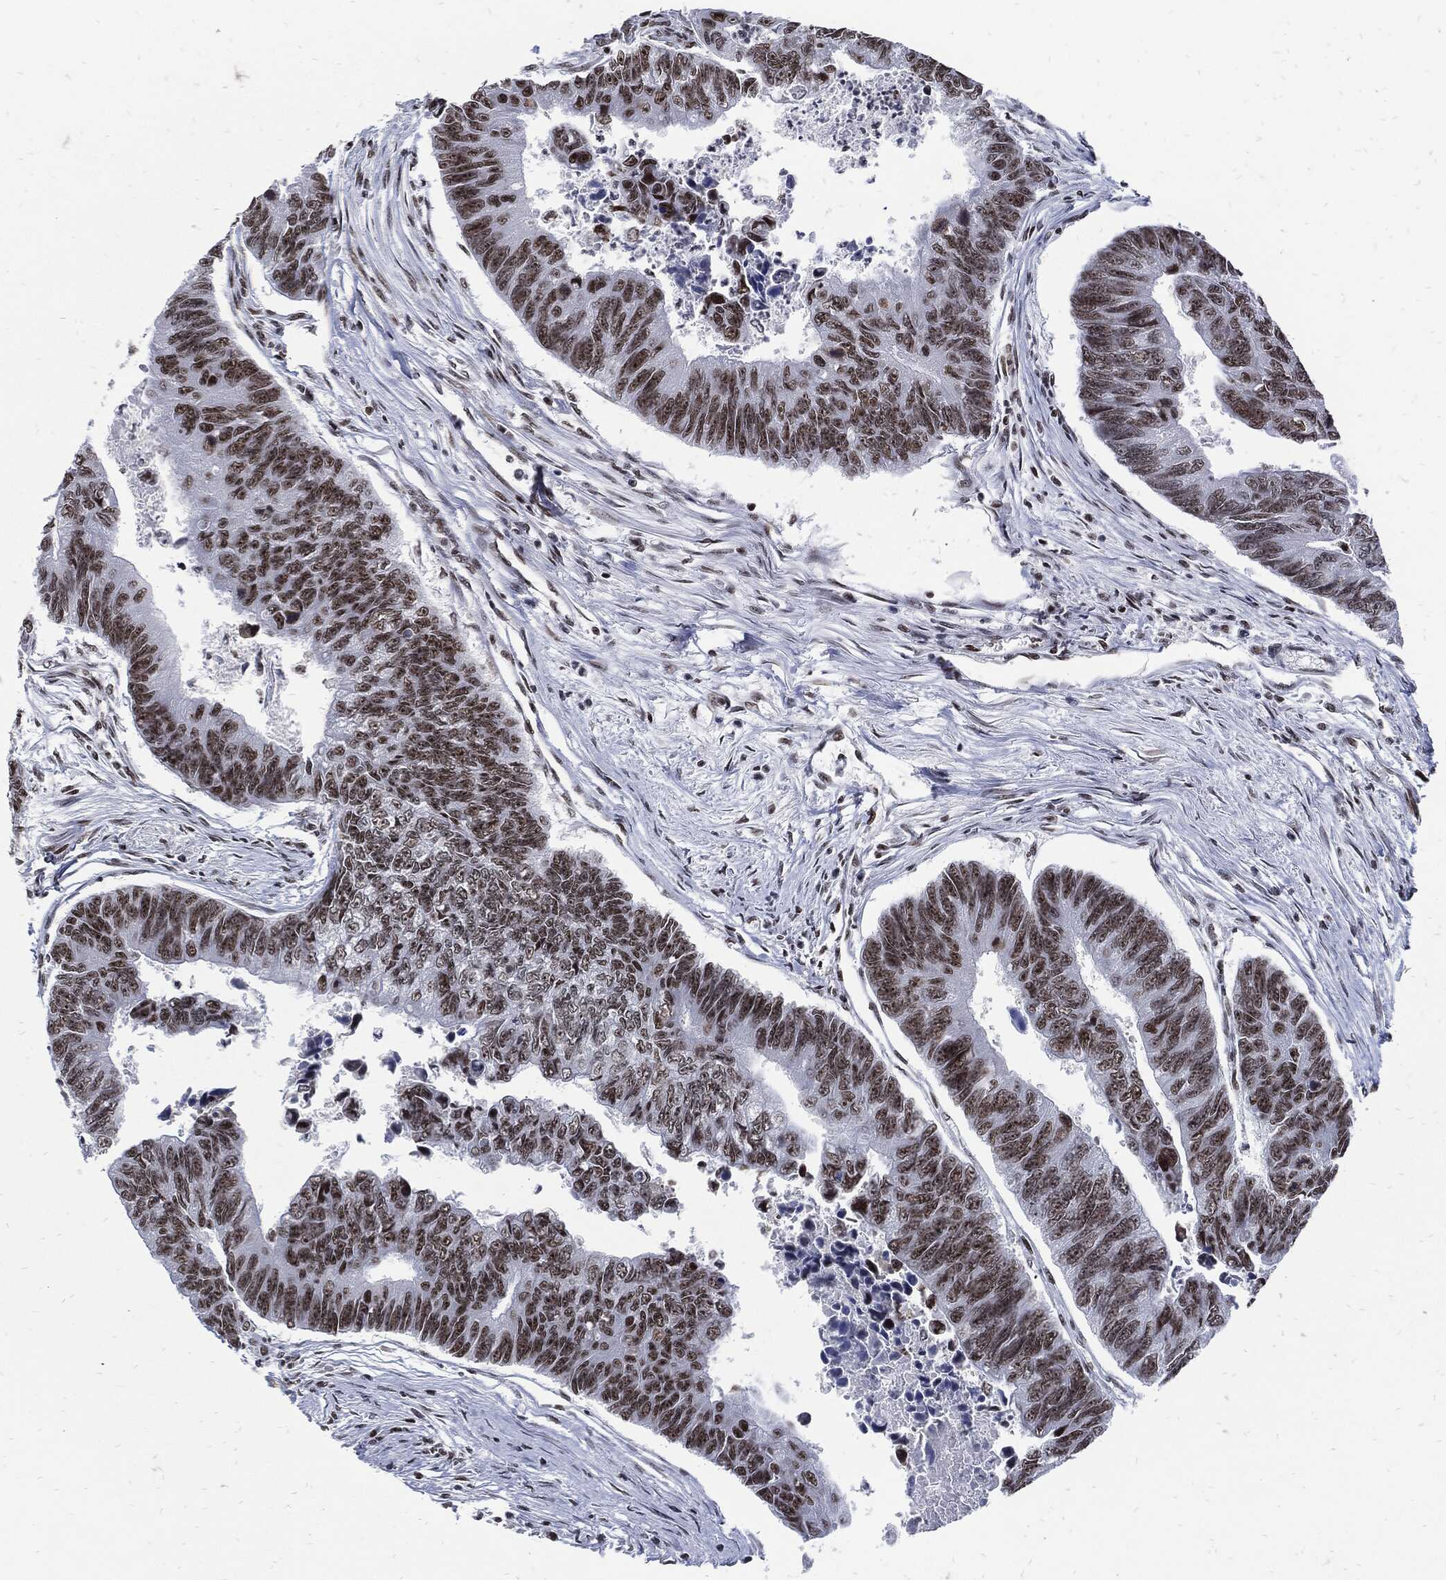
{"staining": {"intensity": "moderate", "quantity": ">75%", "location": "nuclear"}, "tissue": "colorectal cancer", "cell_type": "Tumor cells", "image_type": "cancer", "snomed": [{"axis": "morphology", "description": "Adenocarcinoma, NOS"}, {"axis": "topography", "description": "Colon"}], "caption": "A medium amount of moderate nuclear expression is present in about >75% of tumor cells in adenocarcinoma (colorectal) tissue. (DAB (3,3'-diaminobenzidine) = brown stain, brightfield microscopy at high magnification).", "gene": "TERF2", "patient": {"sex": "female", "age": 65}}